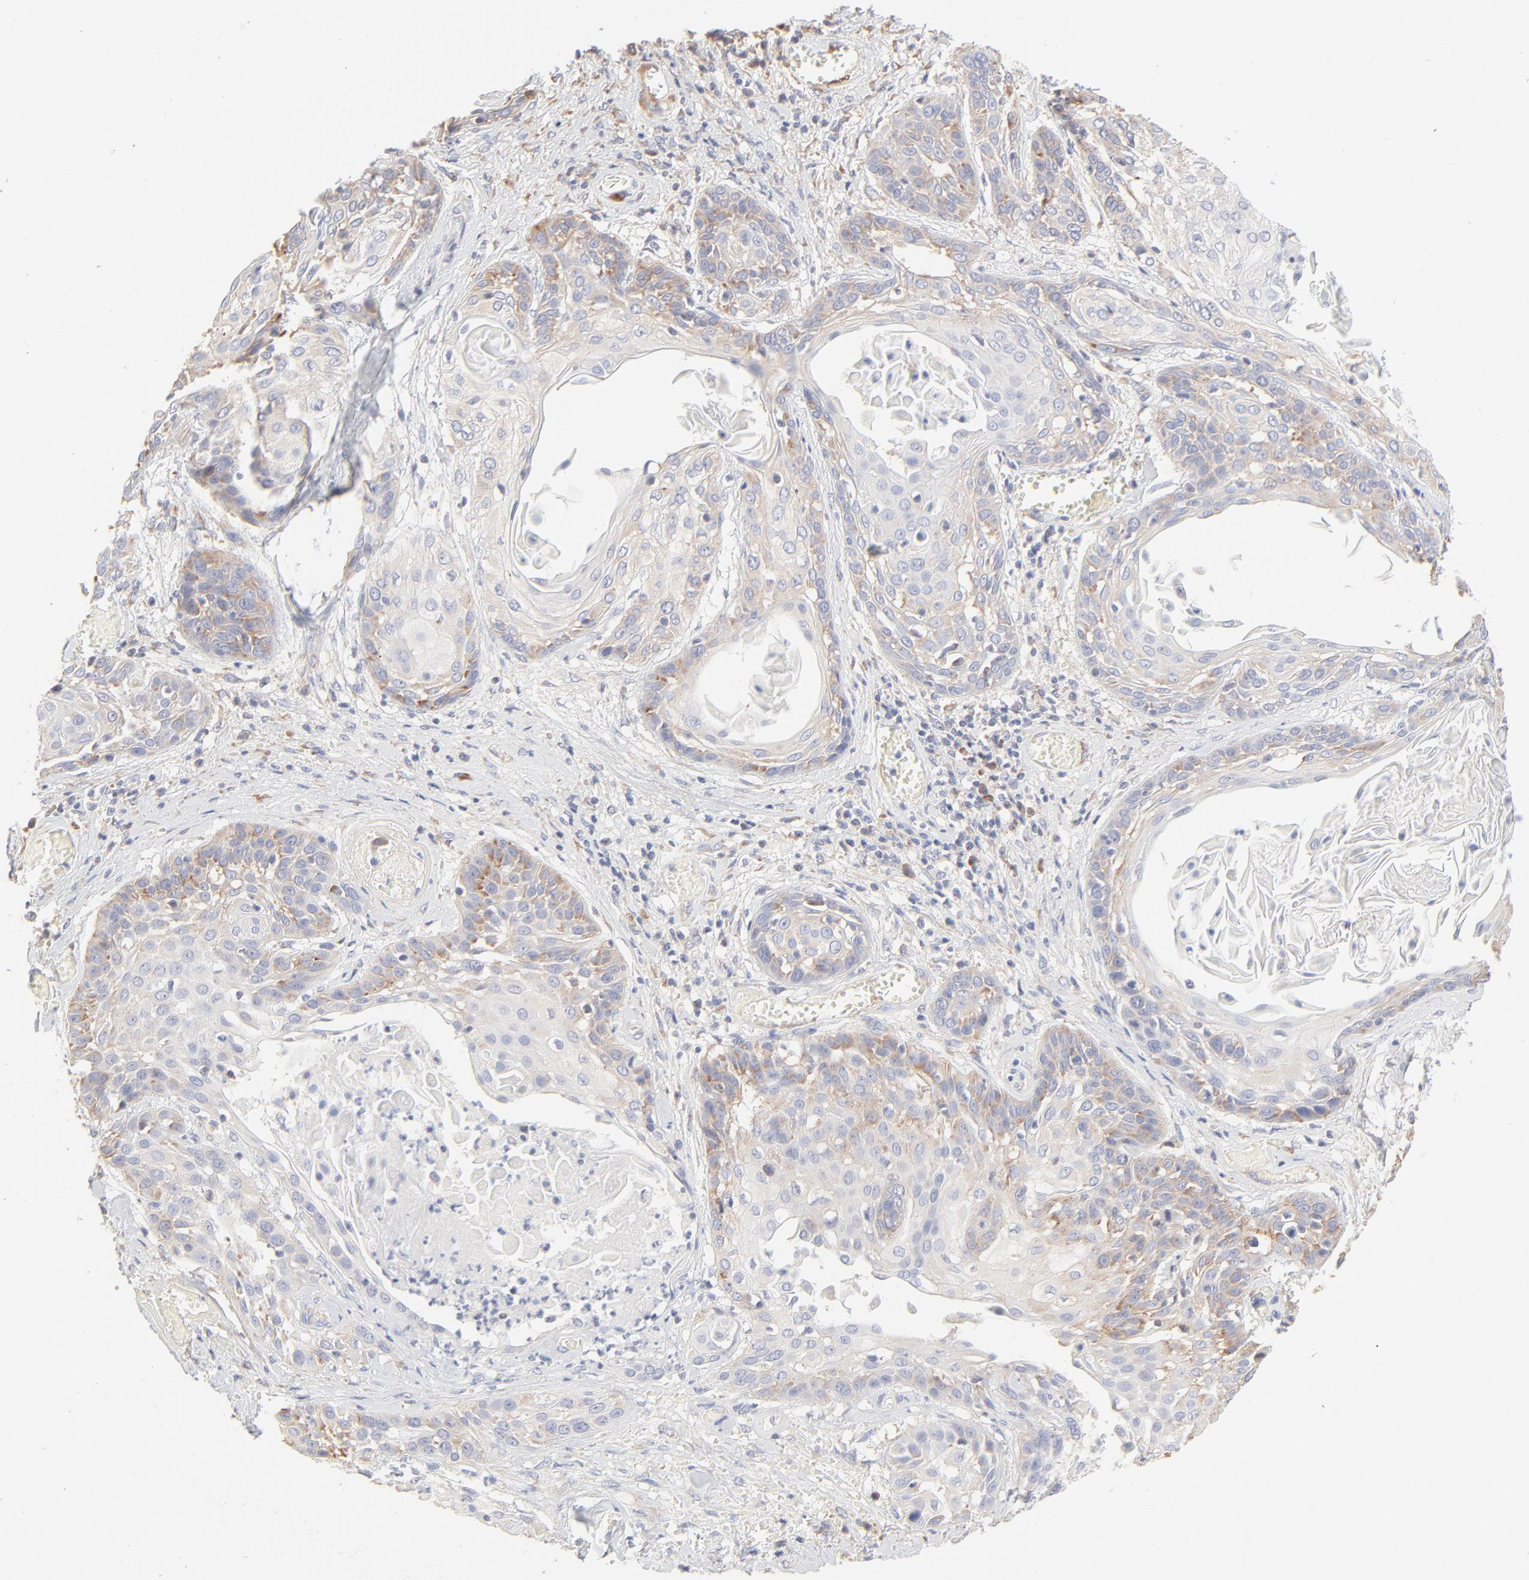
{"staining": {"intensity": "weak", "quantity": ">75%", "location": "cytoplasmic/membranous"}, "tissue": "cervical cancer", "cell_type": "Tumor cells", "image_type": "cancer", "snomed": [{"axis": "morphology", "description": "Squamous cell carcinoma, NOS"}, {"axis": "topography", "description": "Cervix"}], "caption": "A histopathology image of cervical cancer (squamous cell carcinoma) stained for a protein displays weak cytoplasmic/membranous brown staining in tumor cells. (DAB IHC, brown staining for protein, blue staining for nuclei).", "gene": "RPS21", "patient": {"sex": "female", "age": 57}}